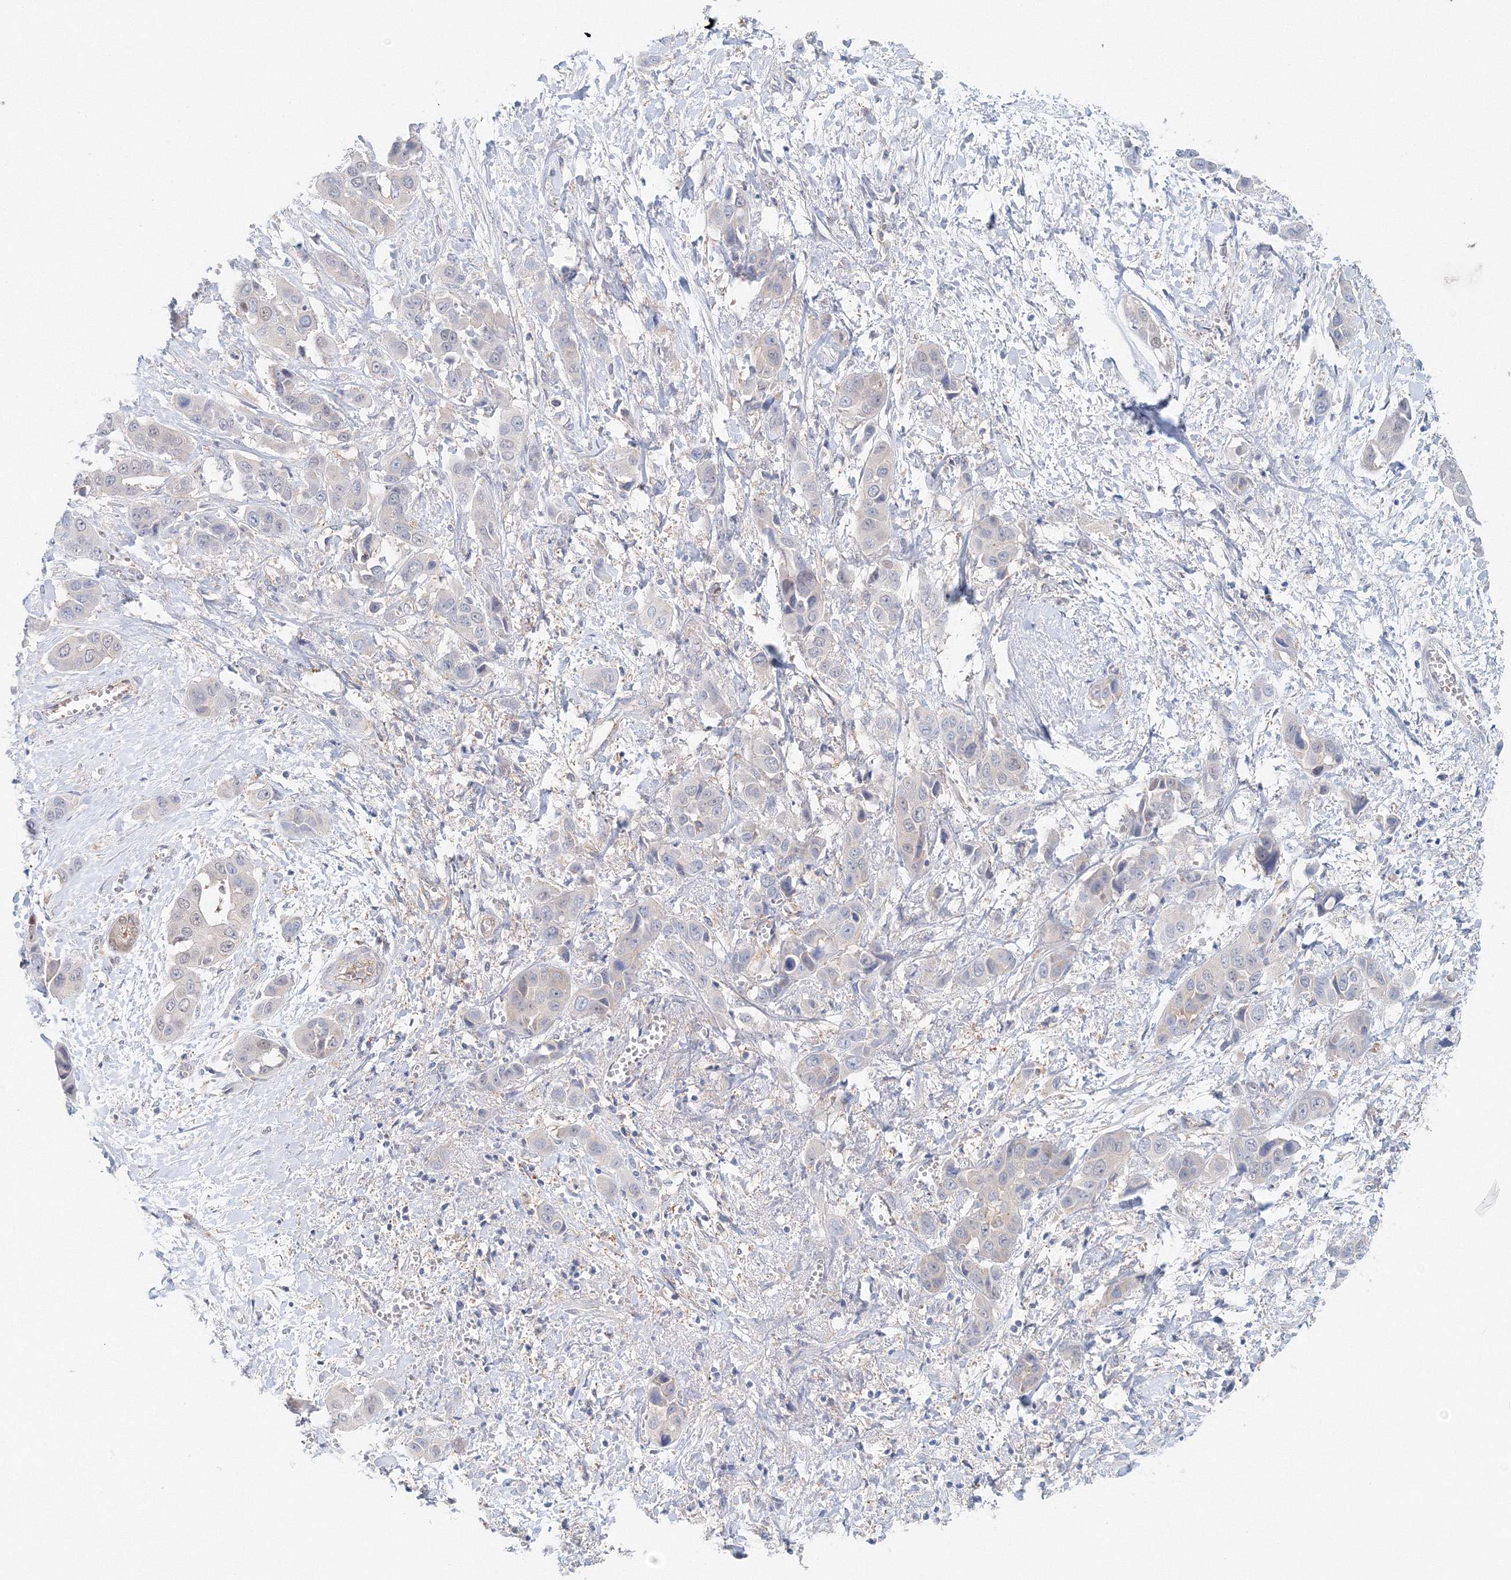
{"staining": {"intensity": "negative", "quantity": "none", "location": "none"}, "tissue": "liver cancer", "cell_type": "Tumor cells", "image_type": "cancer", "snomed": [{"axis": "morphology", "description": "Cholangiocarcinoma"}, {"axis": "topography", "description": "Liver"}], "caption": "This image is of liver cancer stained with IHC to label a protein in brown with the nuclei are counter-stained blue. There is no expression in tumor cells.", "gene": "TPRKB", "patient": {"sex": "female", "age": 52}}